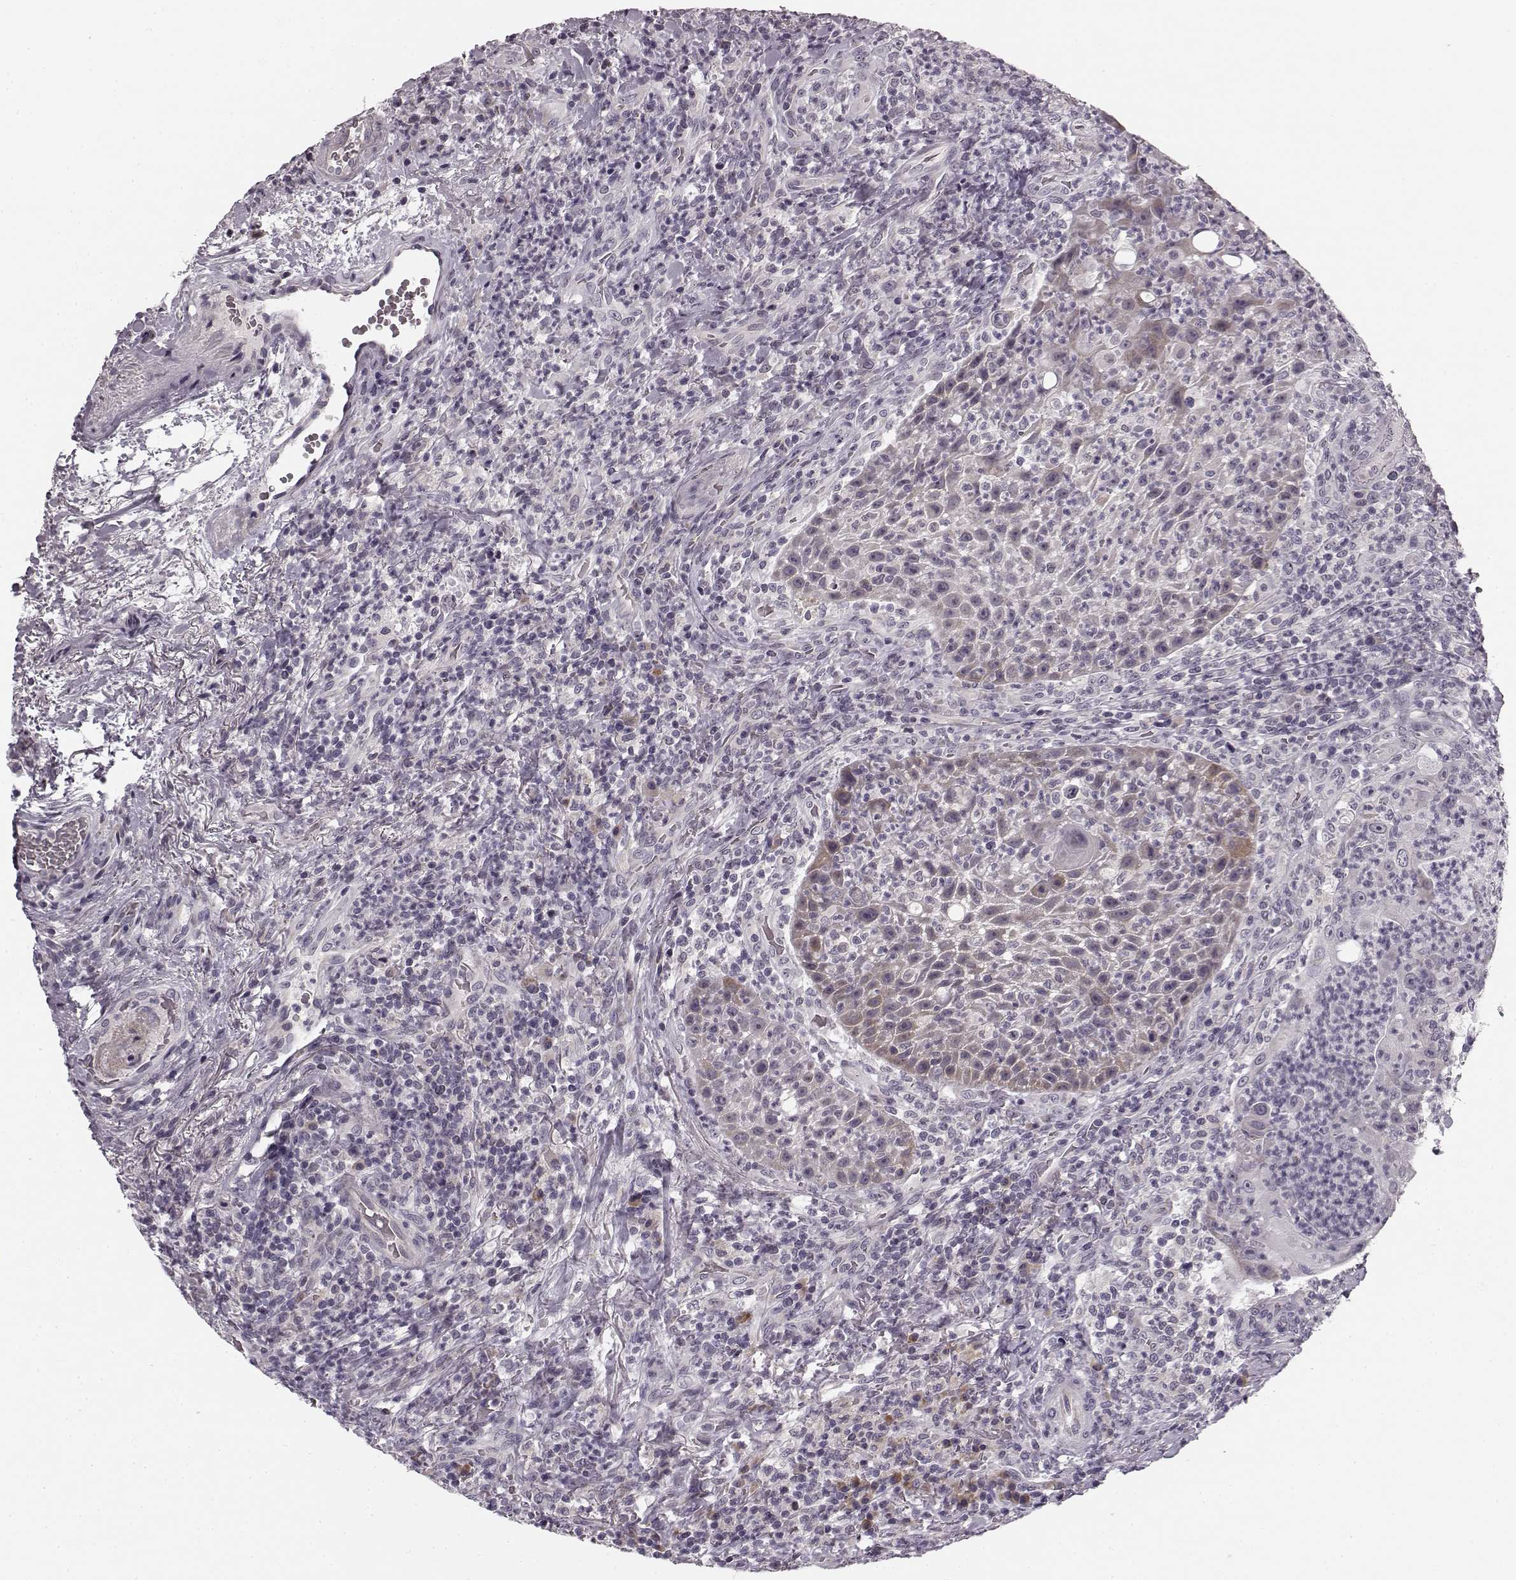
{"staining": {"intensity": "weak", "quantity": "25%-75%", "location": "cytoplasmic/membranous"}, "tissue": "head and neck cancer", "cell_type": "Tumor cells", "image_type": "cancer", "snomed": [{"axis": "morphology", "description": "Squamous cell carcinoma, NOS"}, {"axis": "topography", "description": "Head-Neck"}], "caption": "There is low levels of weak cytoplasmic/membranous expression in tumor cells of head and neck squamous cell carcinoma, as demonstrated by immunohistochemical staining (brown color).", "gene": "FAM234B", "patient": {"sex": "male", "age": 69}}